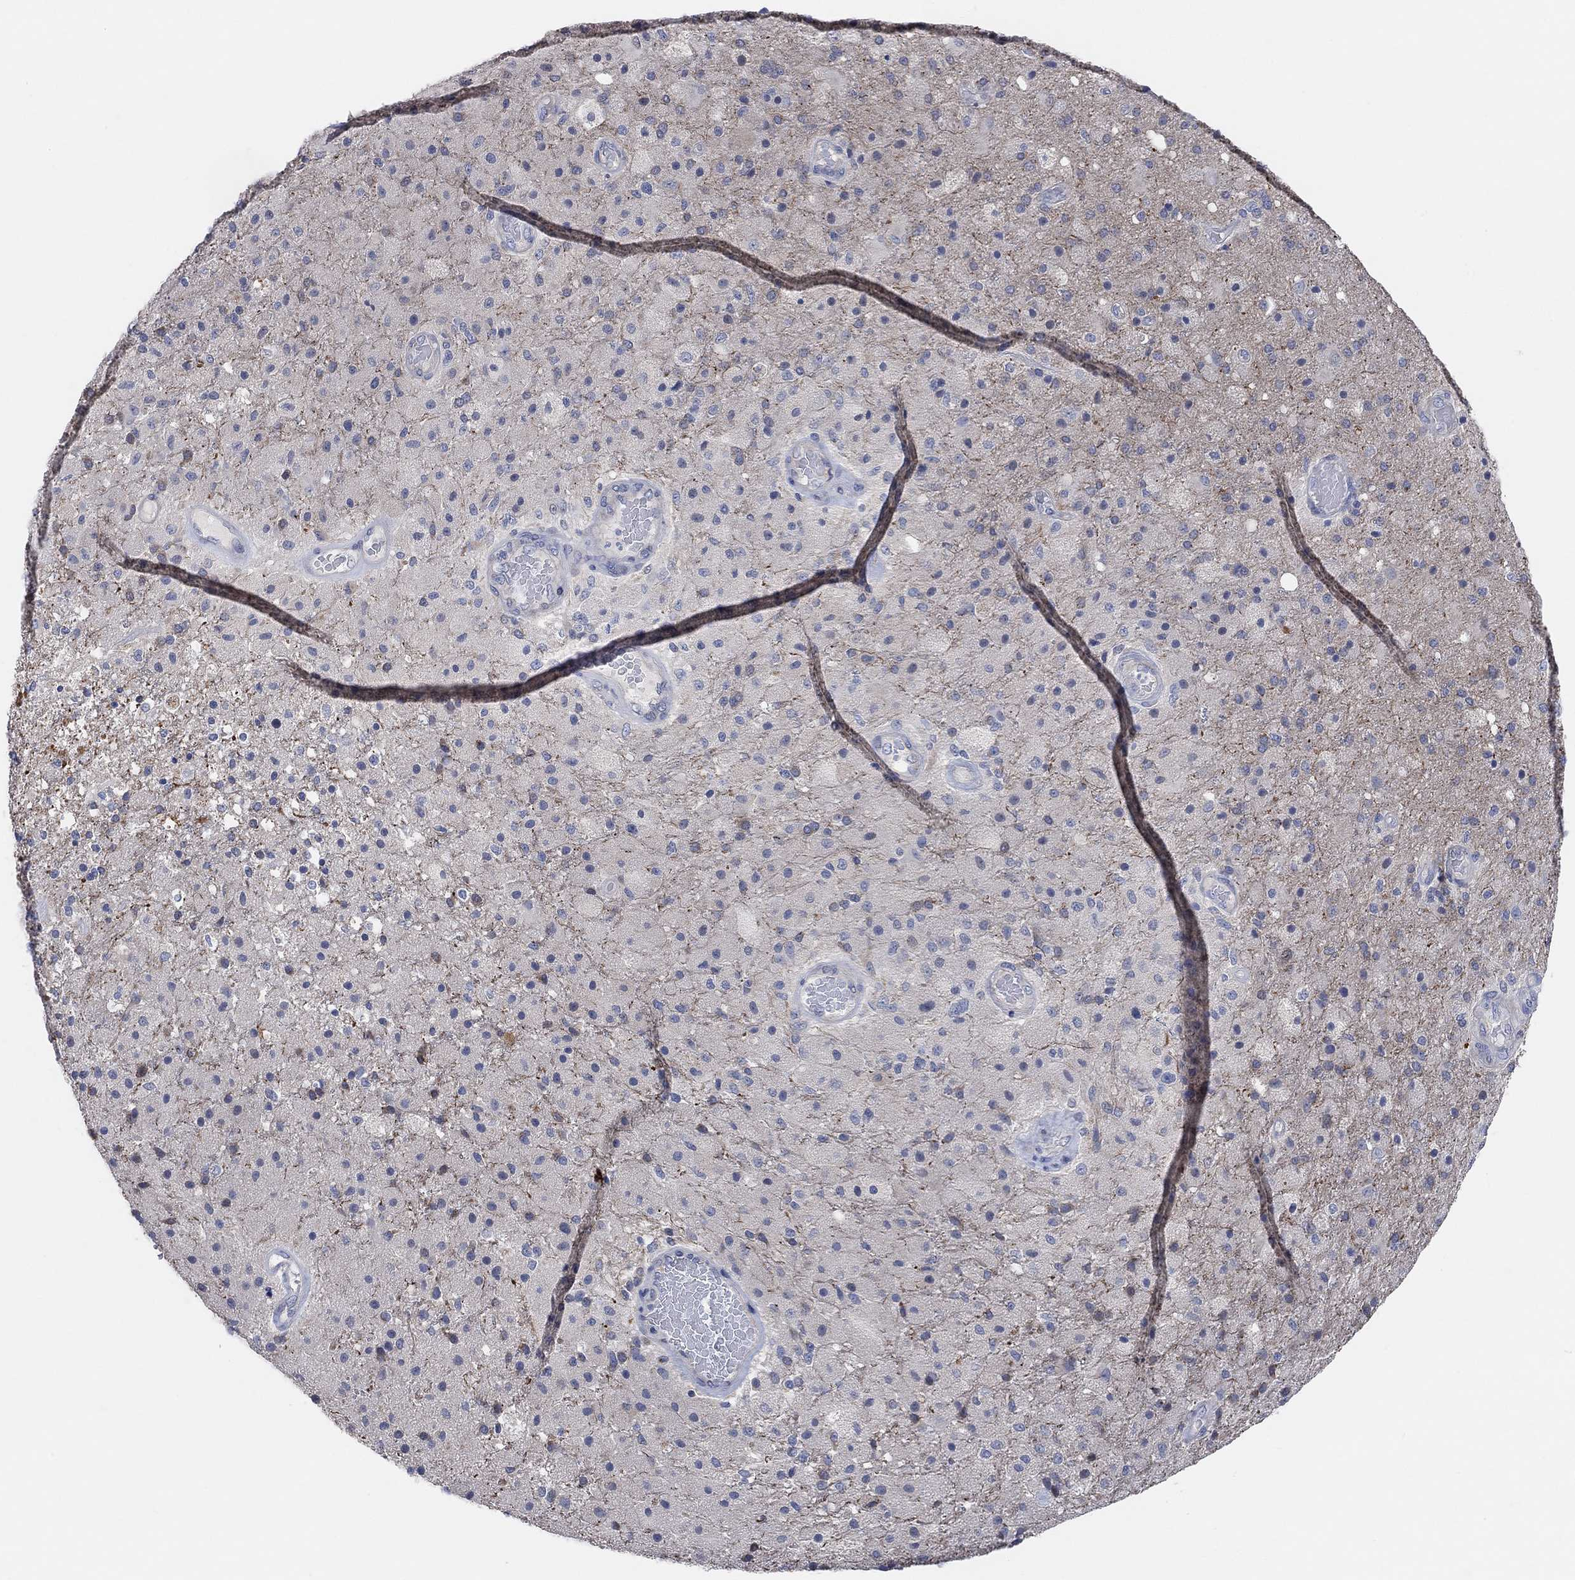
{"staining": {"intensity": "negative", "quantity": "none", "location": "none"}, "tissue": "cerebral cortex", "cell_type": "Endothelial cells", "image_type": "normal", "snomed": [{"axis": "morphology", "description": "Normal tissue, NOS"}, {"axis": "morphology", "description": "Glioma, malignant, High grade"}, {"axis": "topography", "description": "Cerebral cortex"}], "caption": "Histopathology image shows no significant protein positivity in endothelial cells of unremarkable cerebral cortex.", "gene": "HCRTR1", "patient": {"sex": "male", "age": 77}}